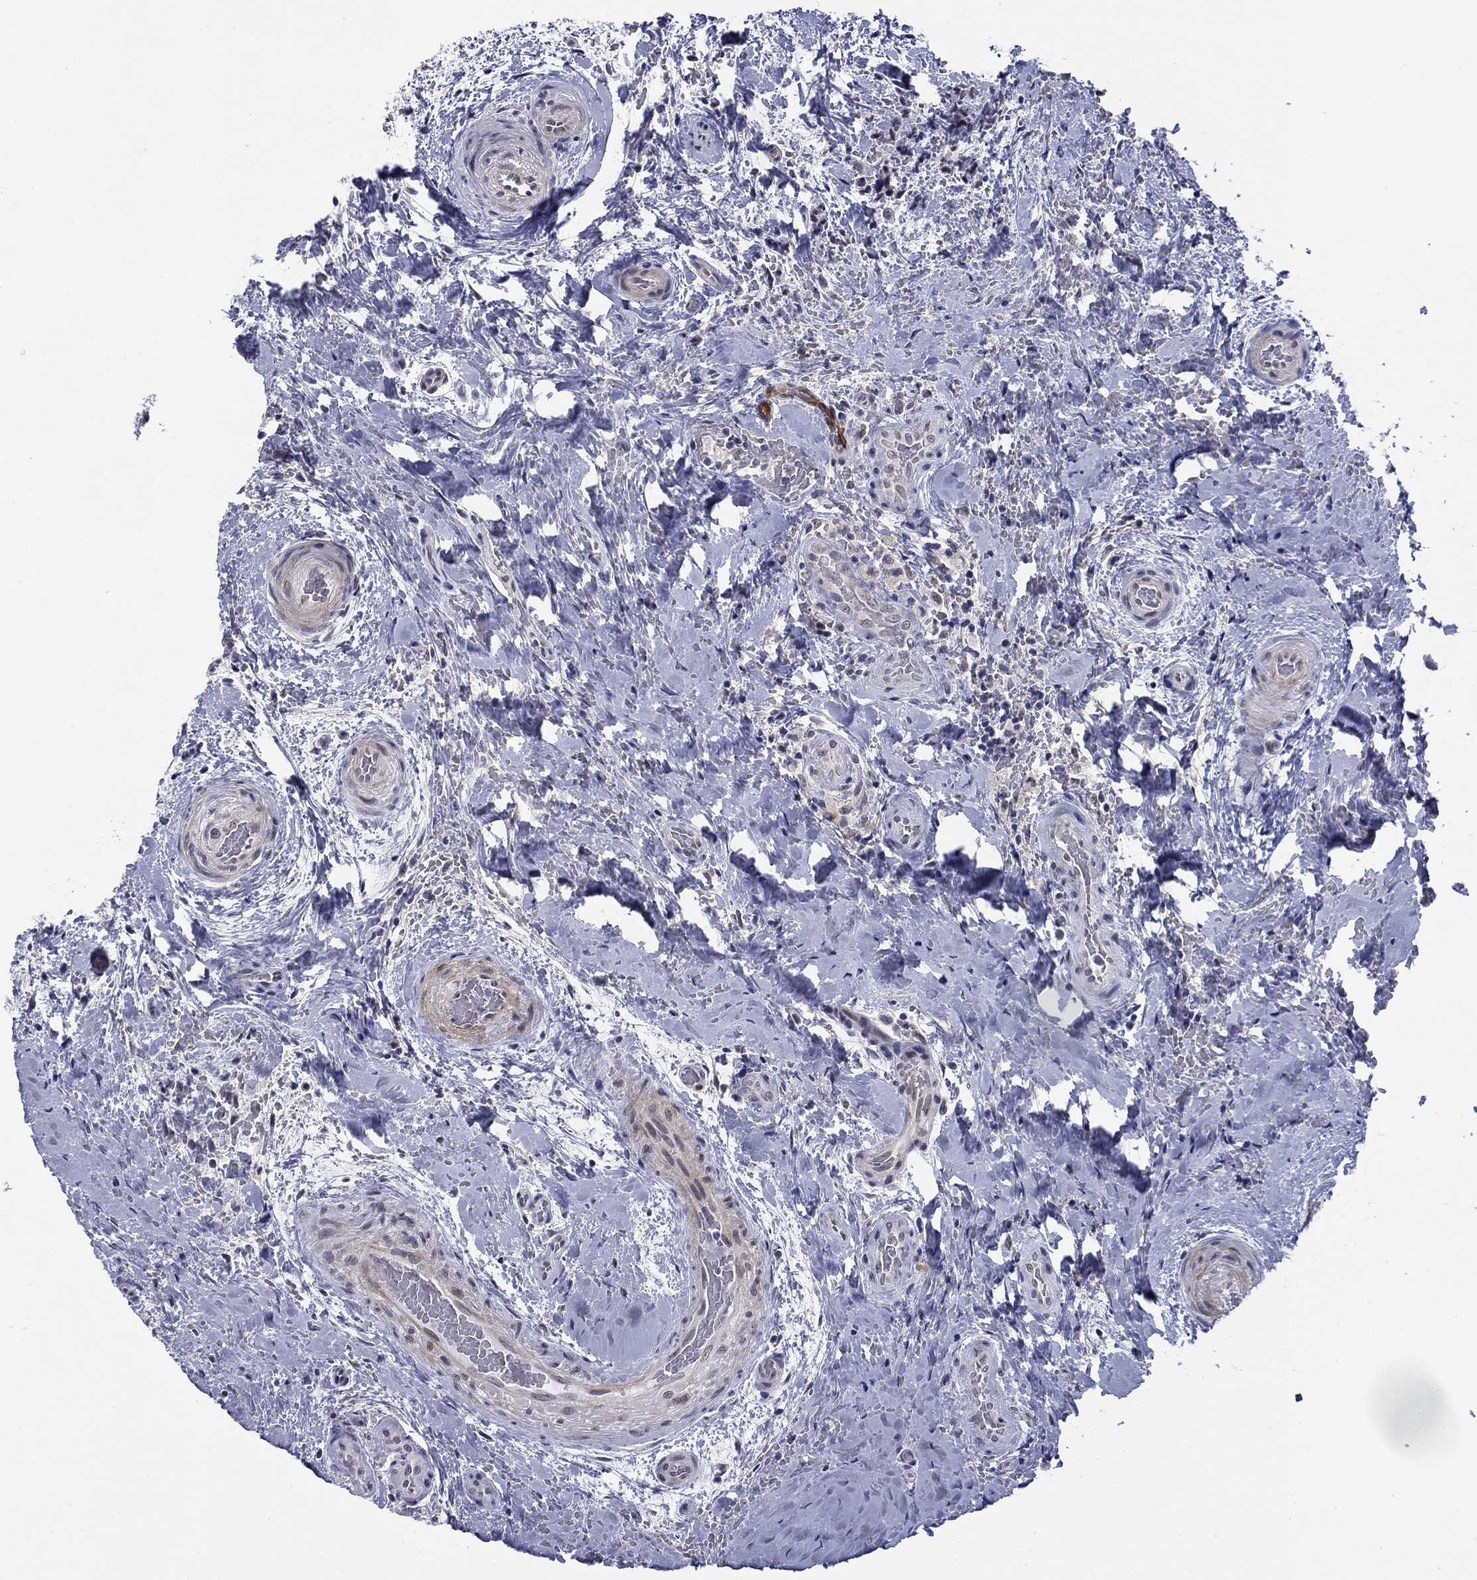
{"staining": {"intensity": "negative", "quantity": "none", "location": "none"}, "tissue": "thyroid cancer", "cell_type": "Tumor cells", "image_type": "cancer", "snomed": [{"axis": "morphology", "description": "Papillary adenocarcinoma, NOS"}, {"axis": "topography", "description": "Thyroid gland"}], "caption": "This is a histopathology image of immunohistochemistry staining of thyroid cancer (papillary adenocarcinoma), which shows no expression in tumor cells.", "gene": "TIGD4", "patient": {"sex": "male", "age": 61}}